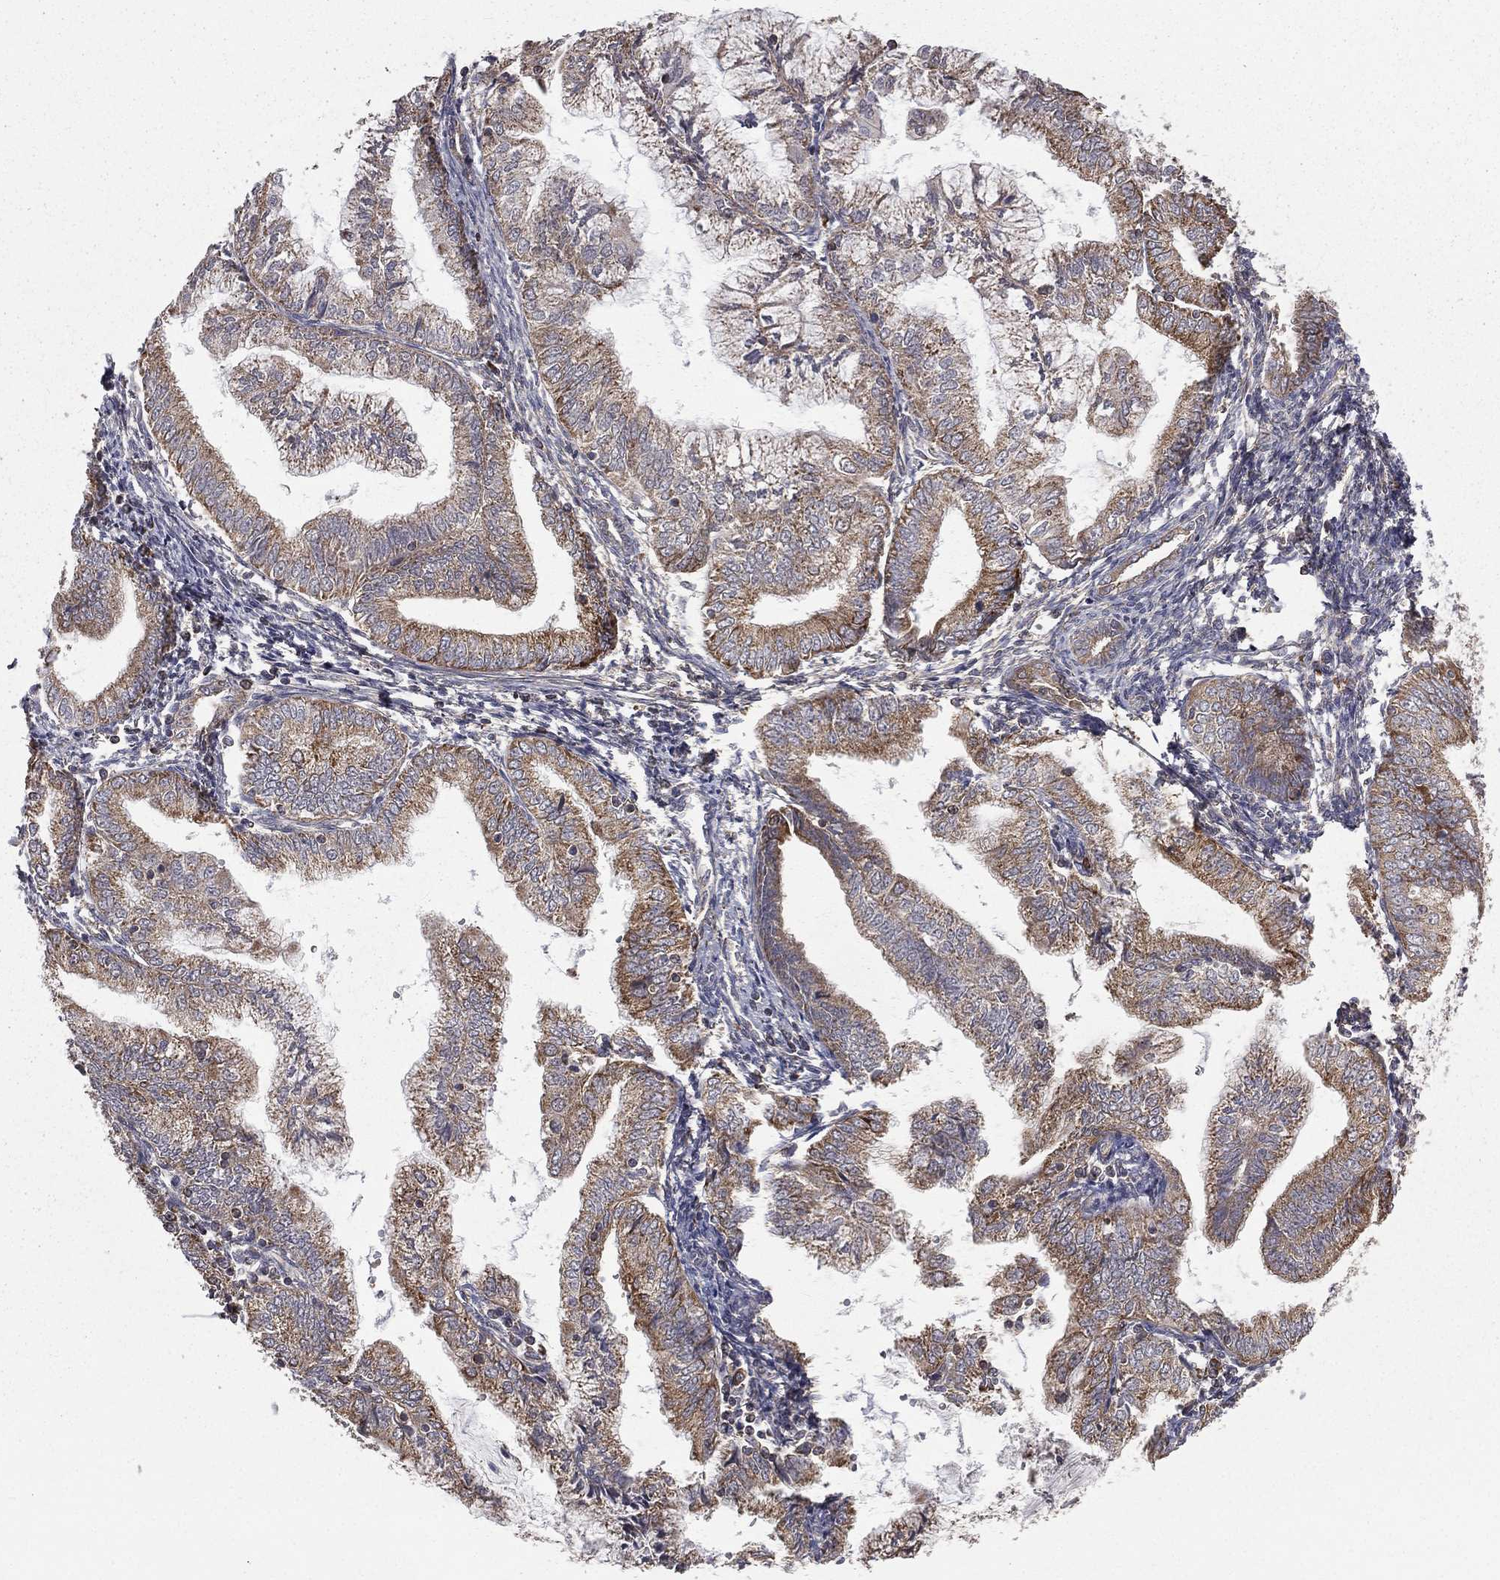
{"staining": {"intensity": "moderate", "quantity": "25%-75%", "location": "cytoplasmic/membranous"}, "tissue": "endometrial cancer", "cell_type": "Tumor cells", "image_type": "cancer", "snomed": [{"axis": "morphology", "description": "Adenocarcinoma, NOS"}, {"axis": "topography", "description": "Endometrium"}], "caption": "Immunohistochemical staining of human endometrial cancer displays medium levels of moderate cytoplasmic/membranous protein expression in approximately 25%-75% of tumor cells. (DAB IHC with brightfield microscopy, high magnification).", "gene": "OLFML1", "patient": {"sex": "female", "age": 56}}